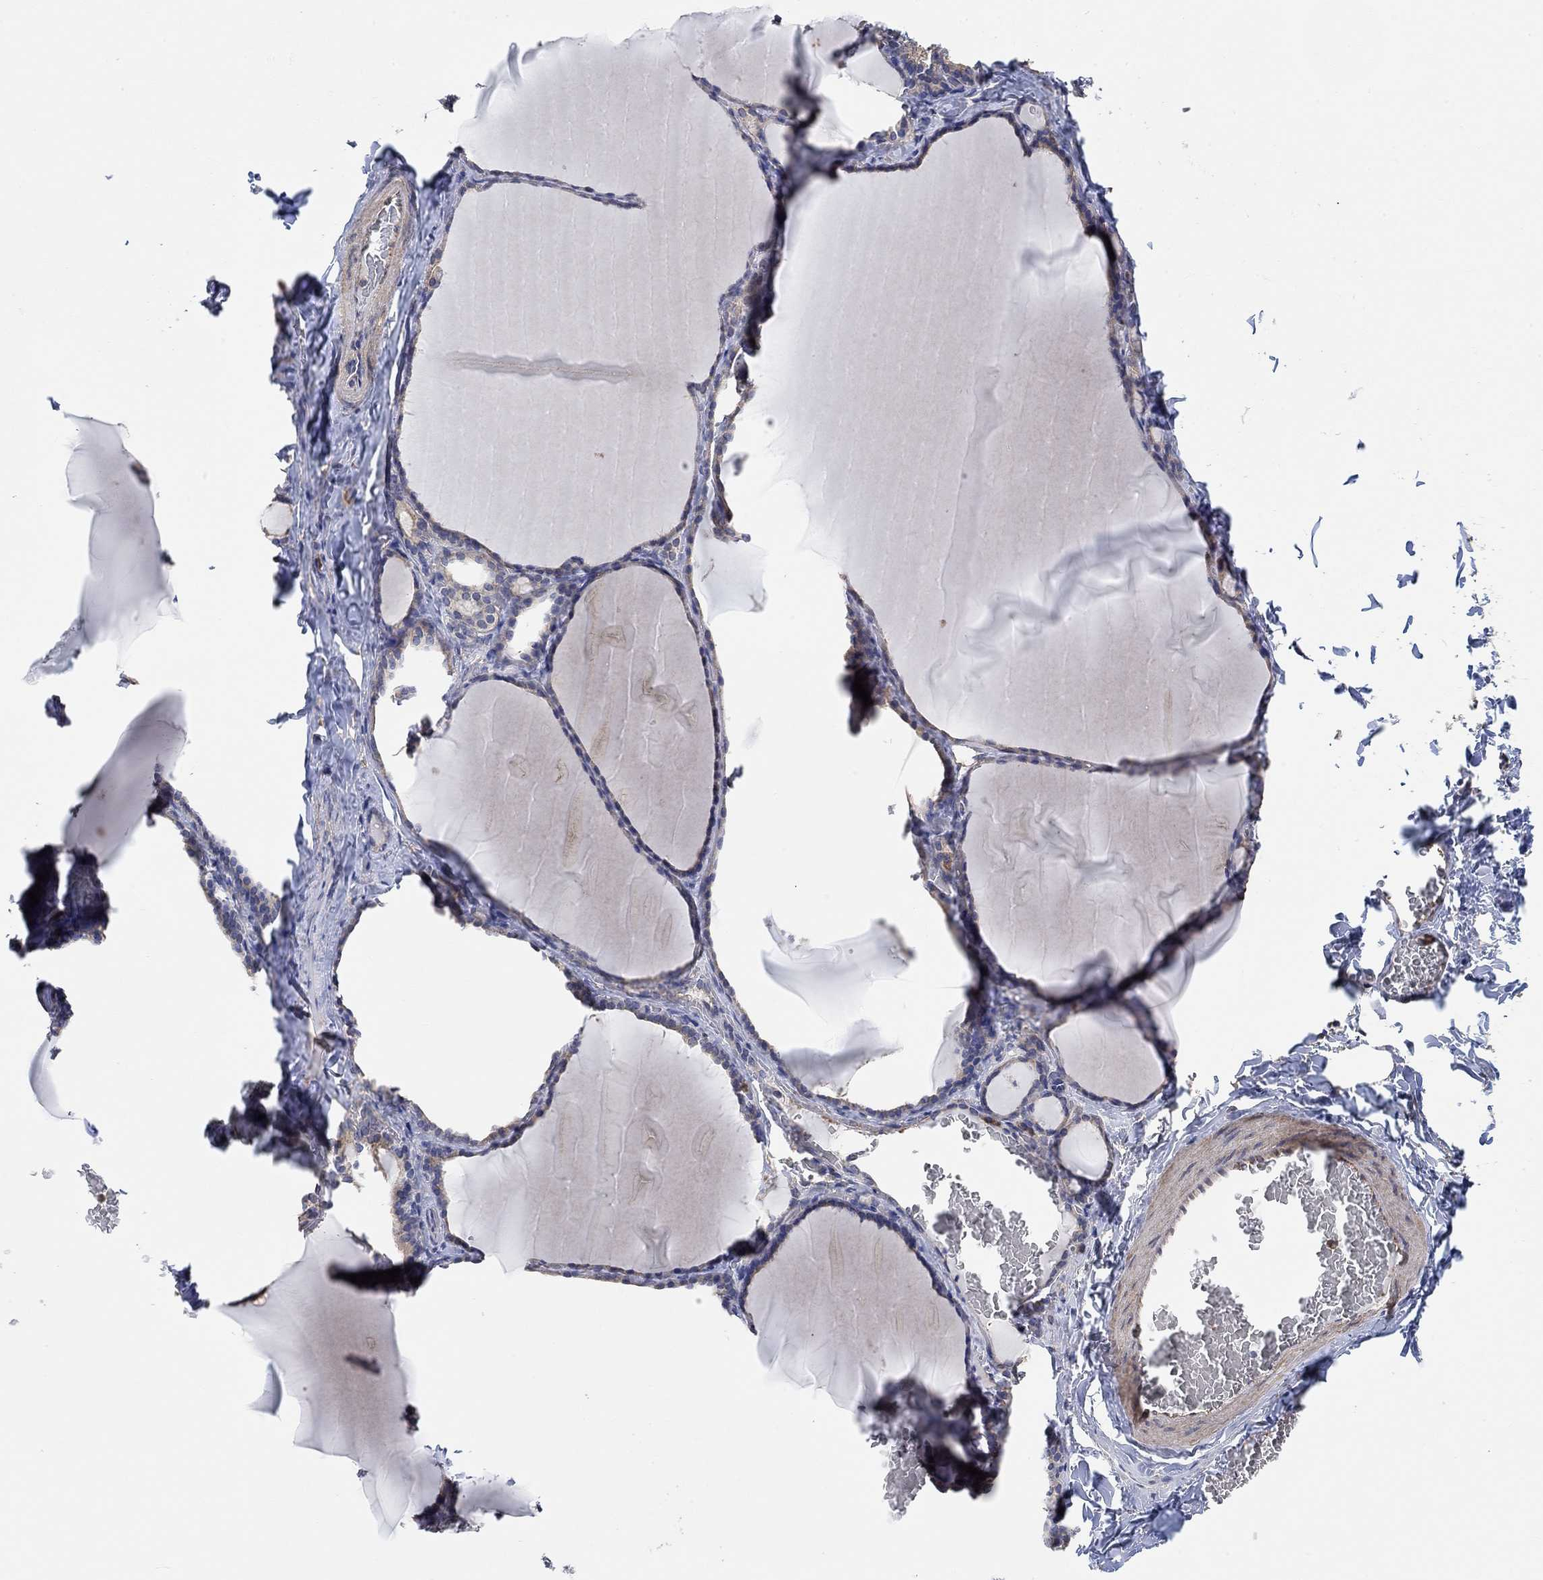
{"staining": {"intensity": "moderate", "quantity": "<25%", "location": "cytoplasmic/membranous"}, "tissue": "thyroid gland", "cell_type": "Glandular cells", "image_type": "normal", "snomed": [{"axis": "morphology", "description": "Normal tissue, NOS"}, {"axis": "morphology", "description": "Hyperplasia, NOS"}, {"axis": "topography", "description": "Thyroid gland"}], "caption": "Approximately <25% of glandular cells in benign thyroid gland reveal moderate cytoplasmic/membranous protein positivity as visualized by brown immunohistochemical staining.", "gene": "SYT16", "patient": {"sex": "female", "age": 27}}